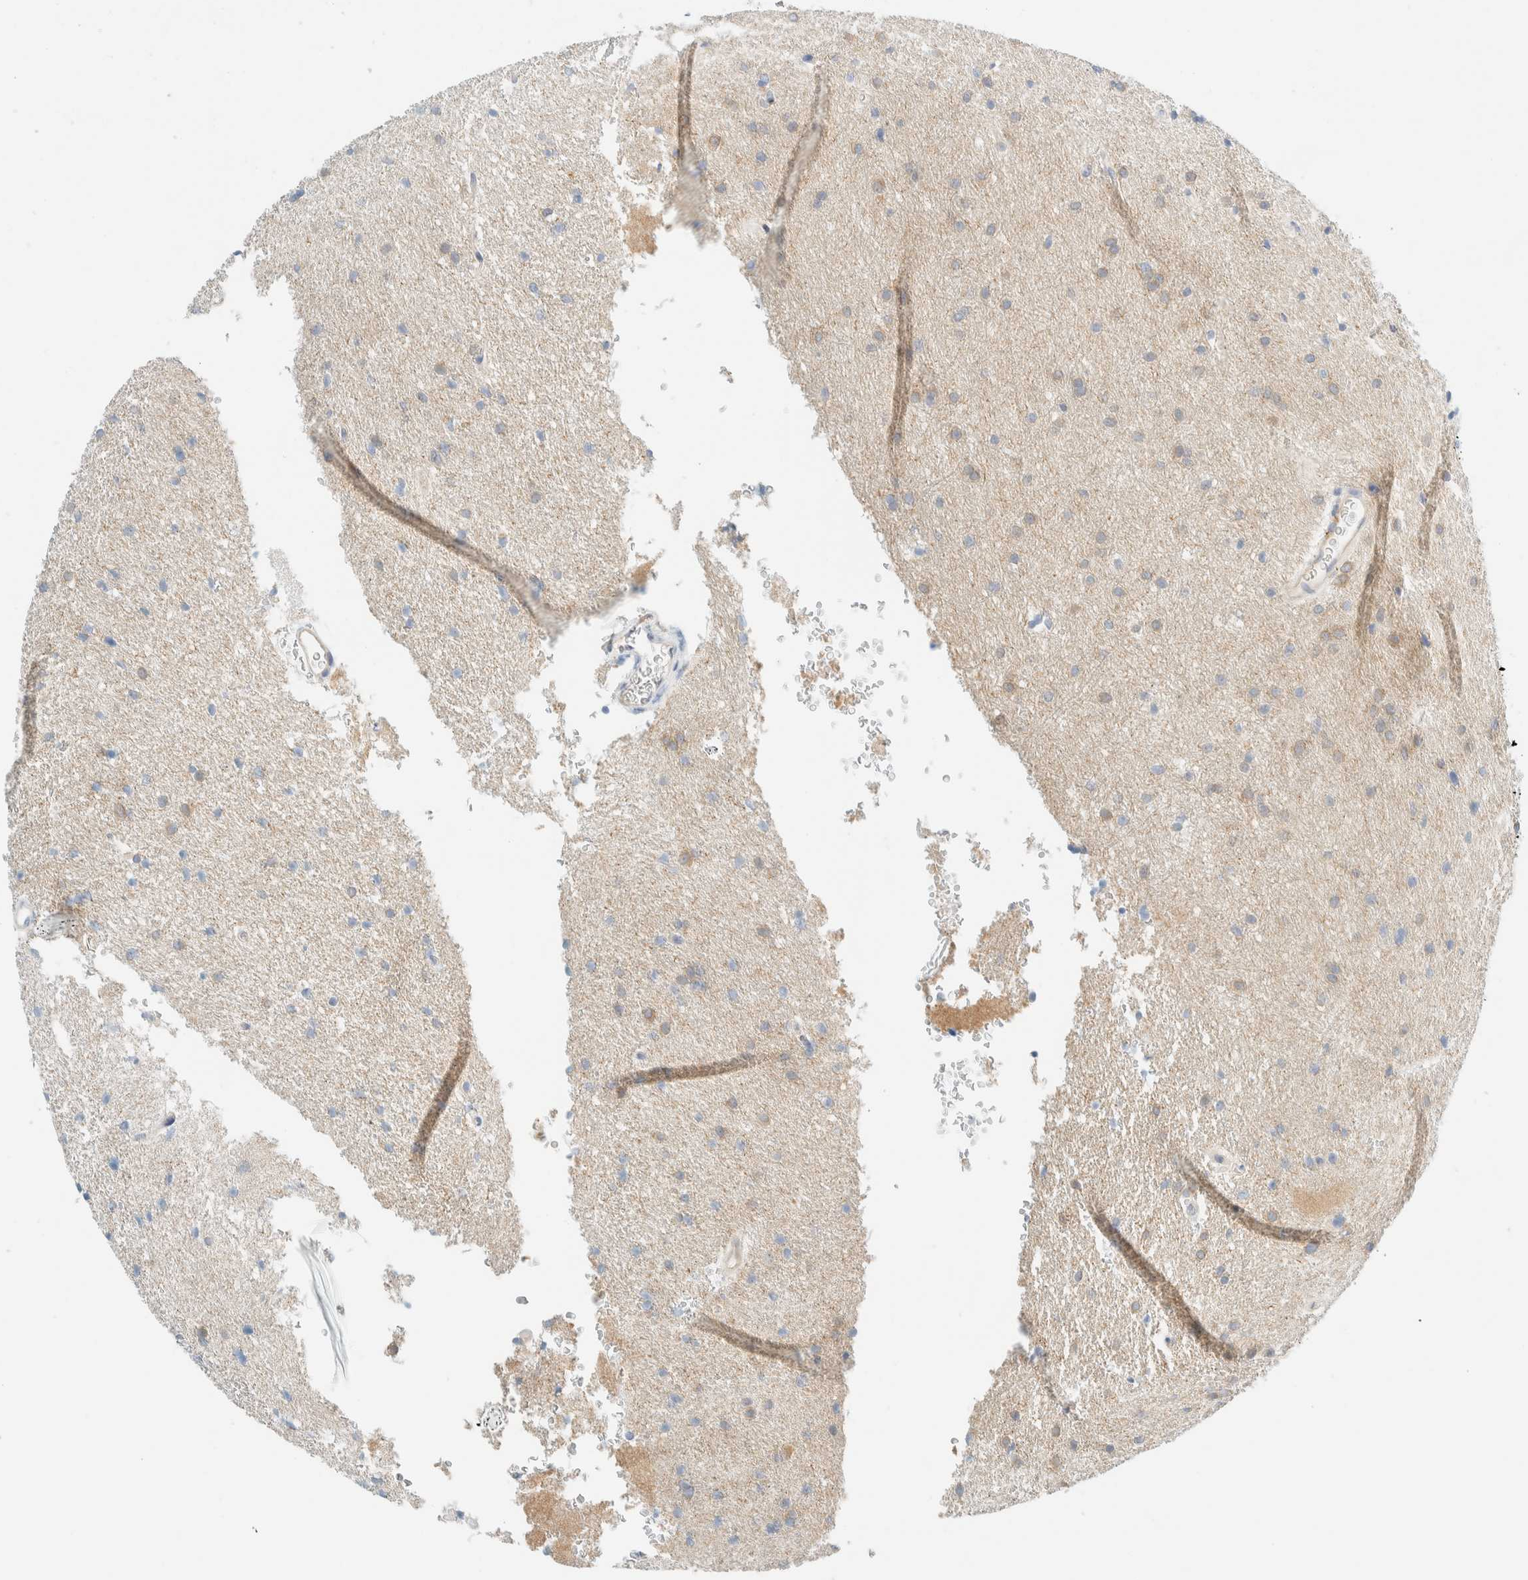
{"staining": {"intensity": "weak", "quantity": "<25%", "location": "cytoplasmic/membranous"}, "tissue": "glioma", "cell_type": "Tumor cells", "image_type": "cancer", "snomed": [{"axis": "morphology", "description": "Glioma, malignant, Low grade"}, {"axis": "topography", "description": "Brain"}], "caption": "This photomicrograph is of glioma stained with immunohistochemistry (IHC) to label a protein in brown with the nuclei are counter-stained blue. There is no staining in tumor cells.", "gene": "NDE1", "patient": {"sex": "female", "age": 37}}